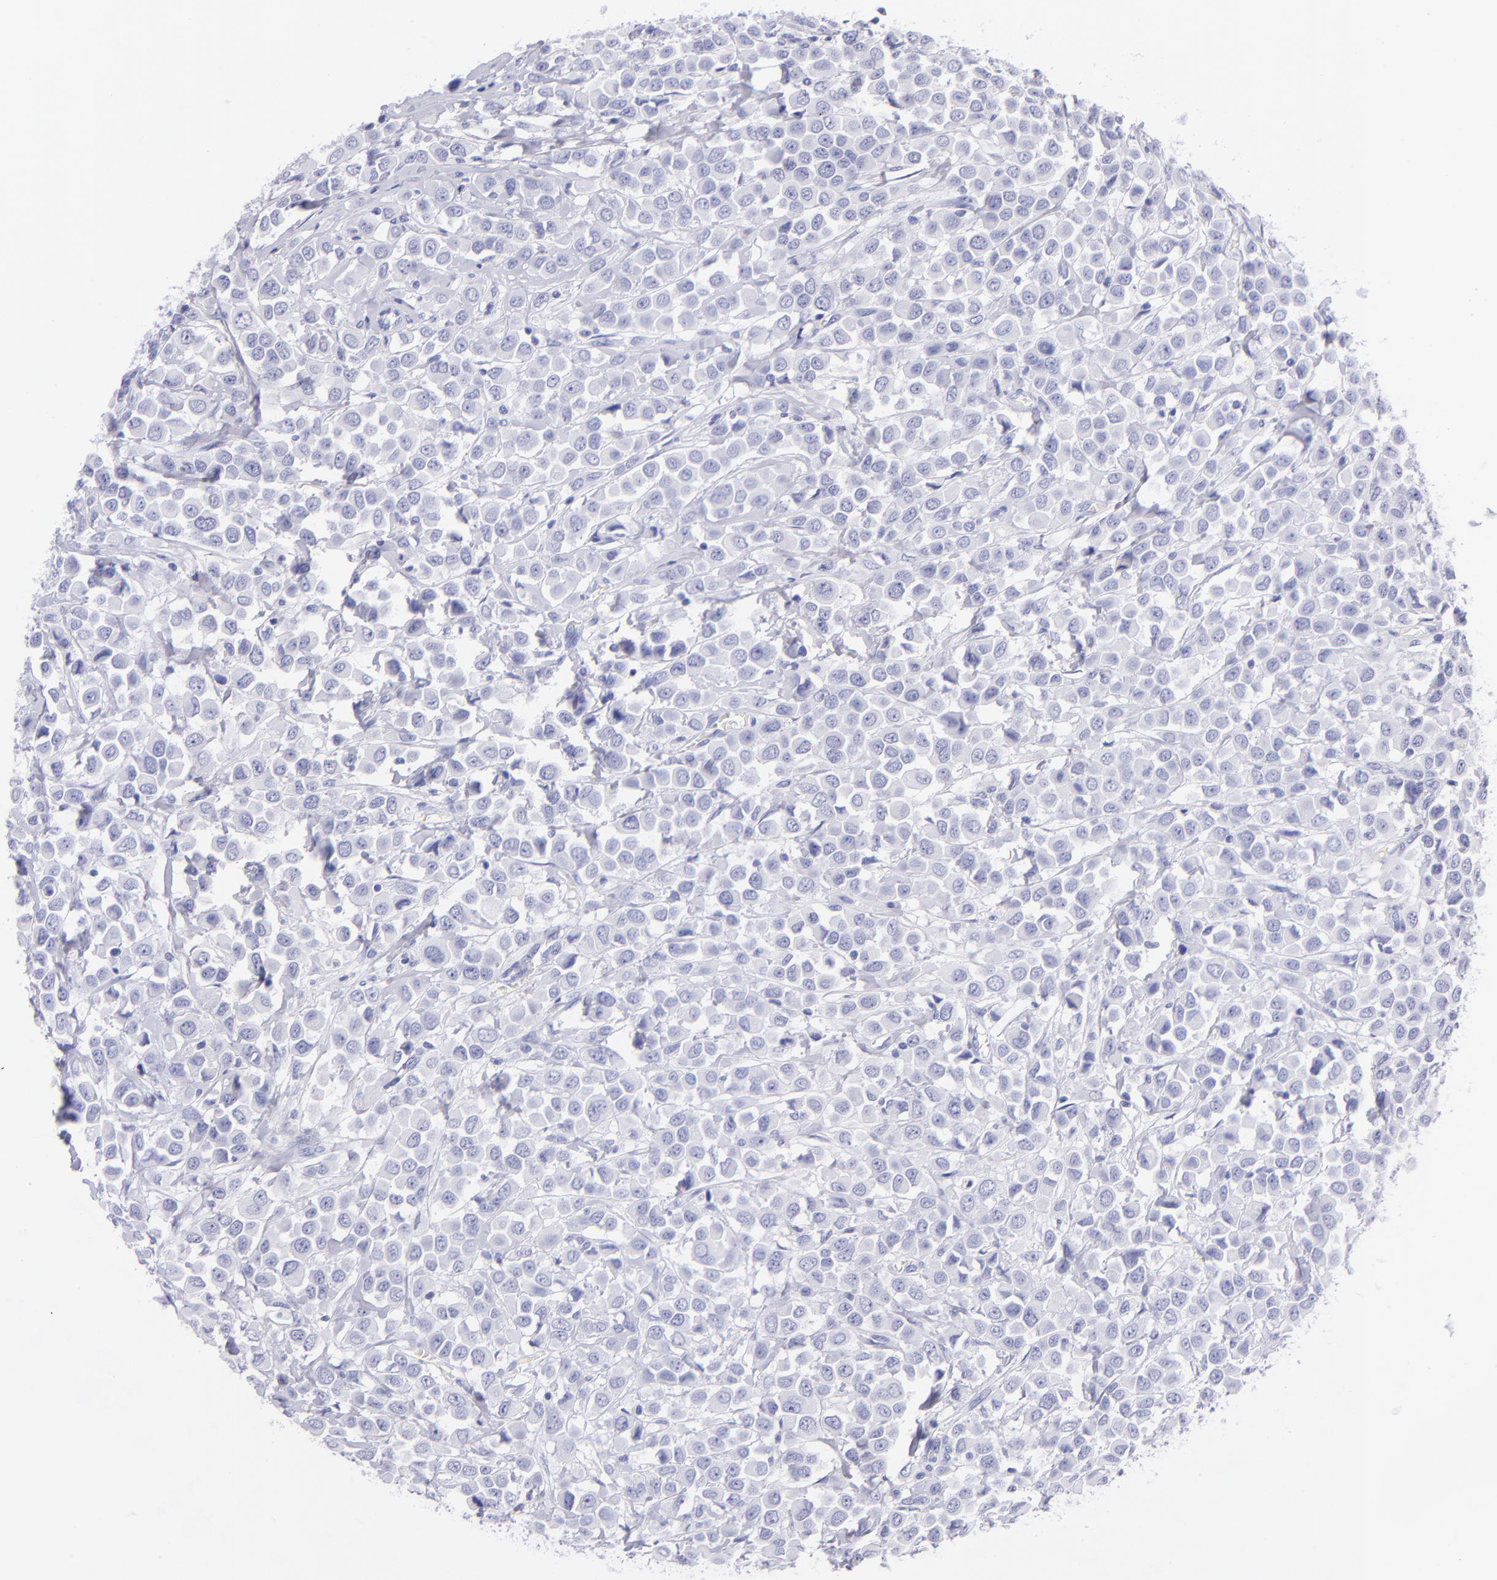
{"staining": {"intensity": "negative", "quantity": "none", "location": "none"}, "tissue": "breast cancer", "cell_type": "Tumor cells", "image_type": "cancer", "snomed": [{"axis": "morphology", "description": "Duct carcinoma"}, {"axis": "topography", "description": "Breast"}], "caption": "Breast infiltrating ductal carcinoma was stained to show a protein in brown. There is no significant expression in tumor cells.", "gene": "CNP", "patient": {"sex": "female", "age": 61}}